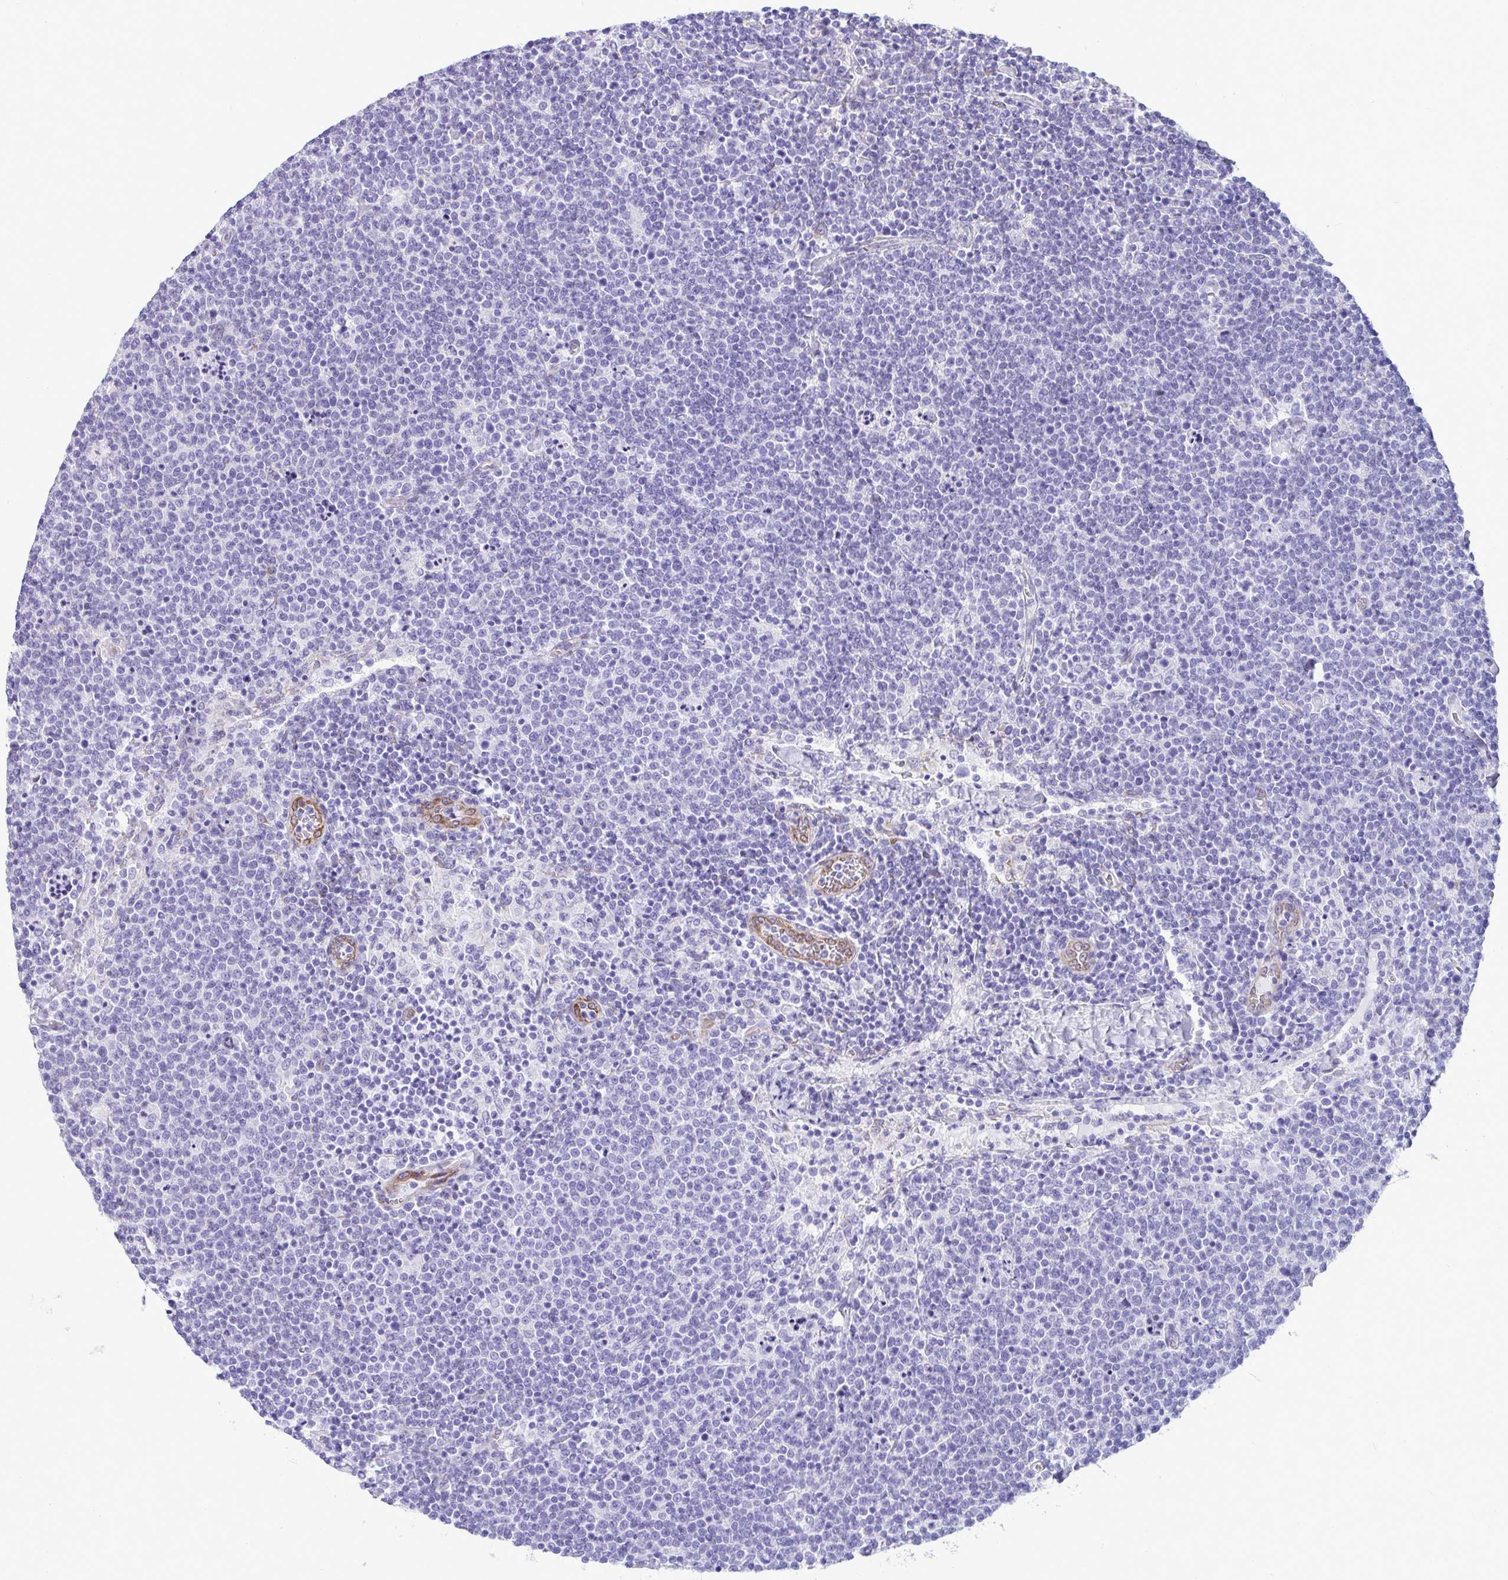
{"staining": {"intensity": "negative", "quantity": "none", "location": "none"}, "tissue": "lymphoma", "cell_type": "Tumor cells", "image_type": "cancer", "snomed": [{"axis": "morphology", "description": "Malignant lymphoma, non-Hodgkin's type, High grade"}, {"axis": "topography", "description": "Lymph node"}], "caption": "This is an IHC histopathology image of high-grade malignant lymphoma, non-Hodgkin's type. There is no positivity in tumor cells.", "gene": "ASPH", "patient": {"sex": "male", "age": 61}}